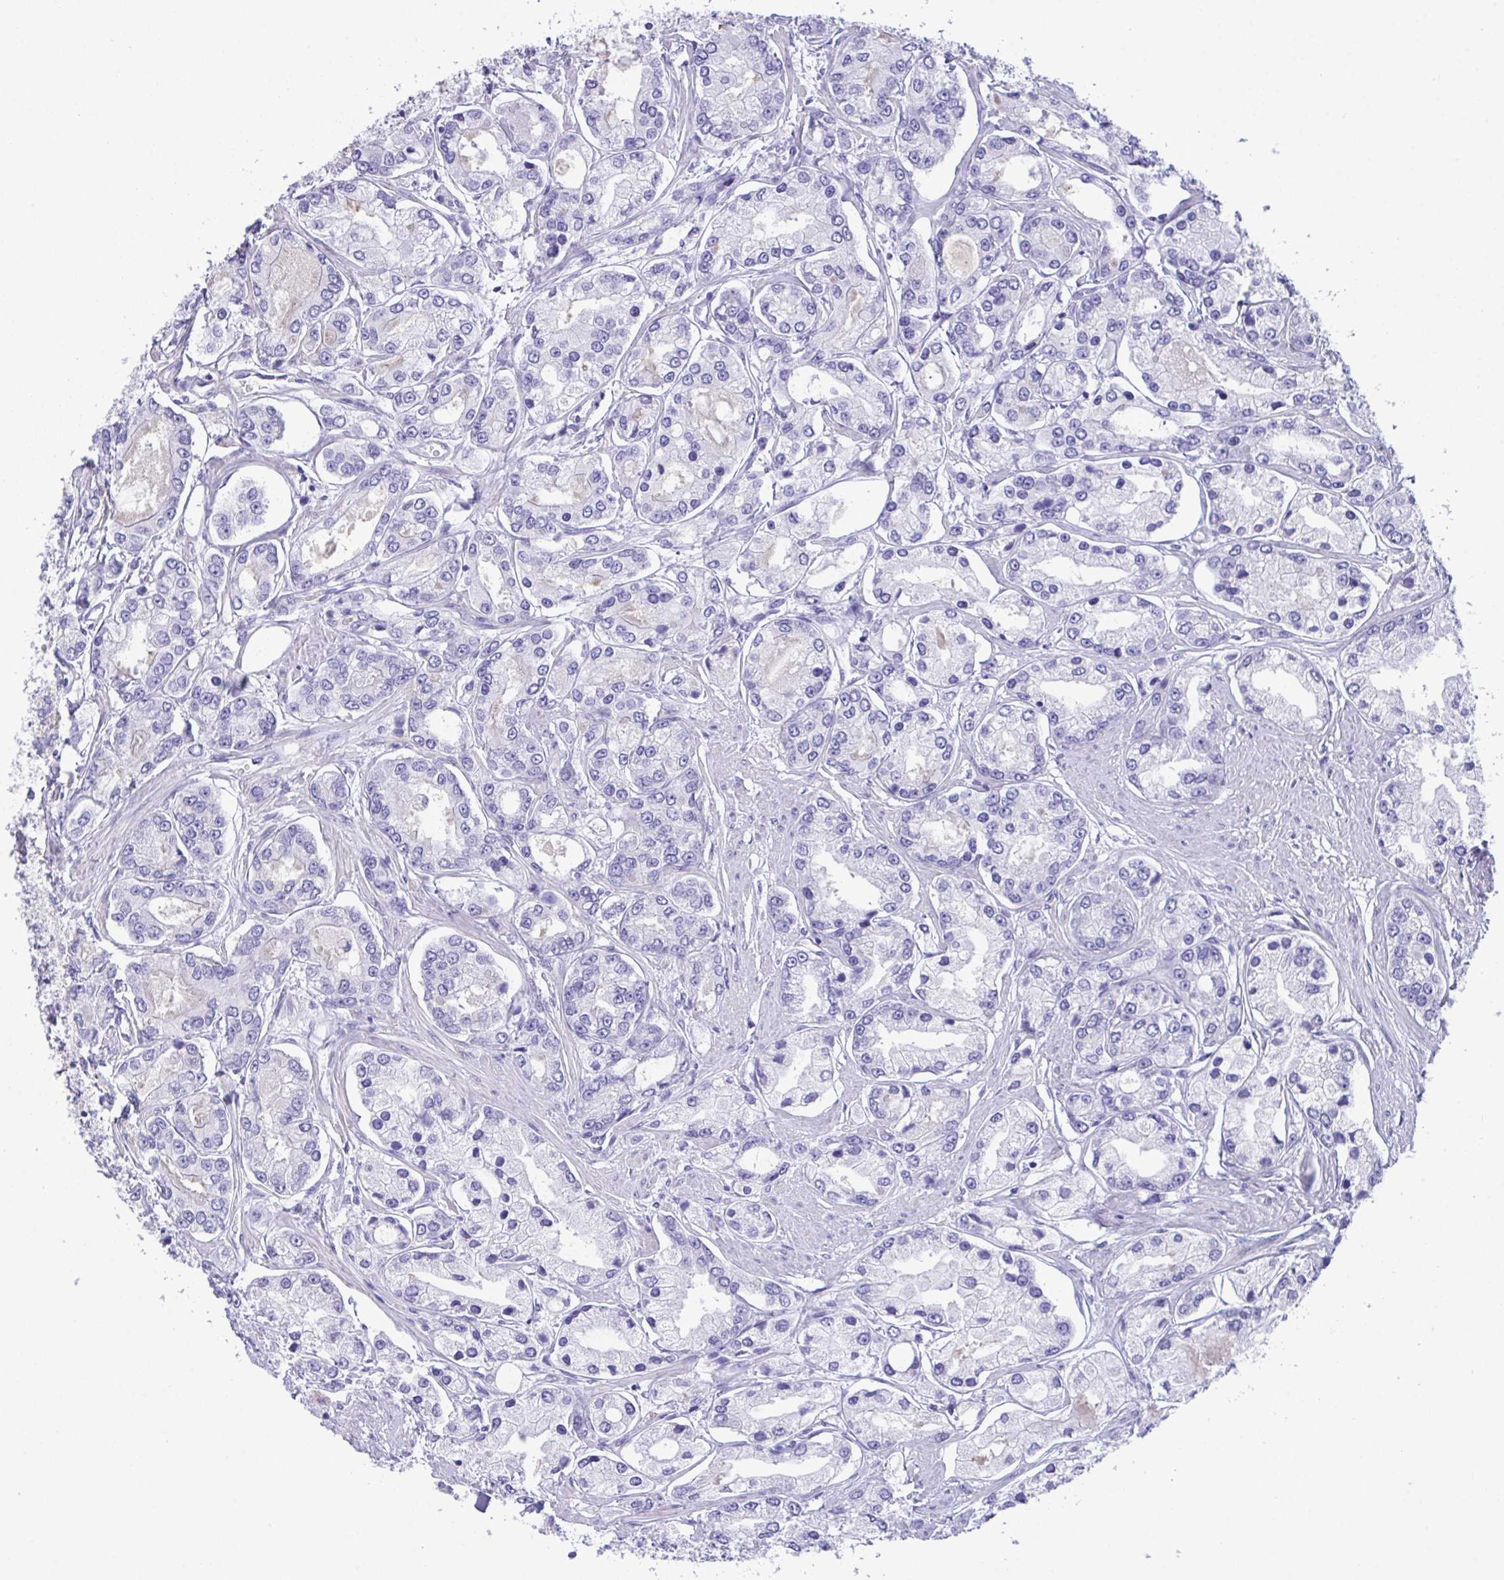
{"staining": {"intensity": "negative", "quantity": "none", "location": "none"}, "tissue": "prostate cancer", "cell_type": "Tumor cells", "image_type": "cancer", "snomed": [{"axis": "morphology", "description": "Adenocarcinoma, High grade"}, {"axis": "topography", "description": "Prostate"}], "caption": "This is a image of IHC staining of adenocarcinoma (high-grade) (prostate), which shows no staining in tumor cells.", "gene": "TMEM106B", "patient": {"sex": "male", "age": 66}}